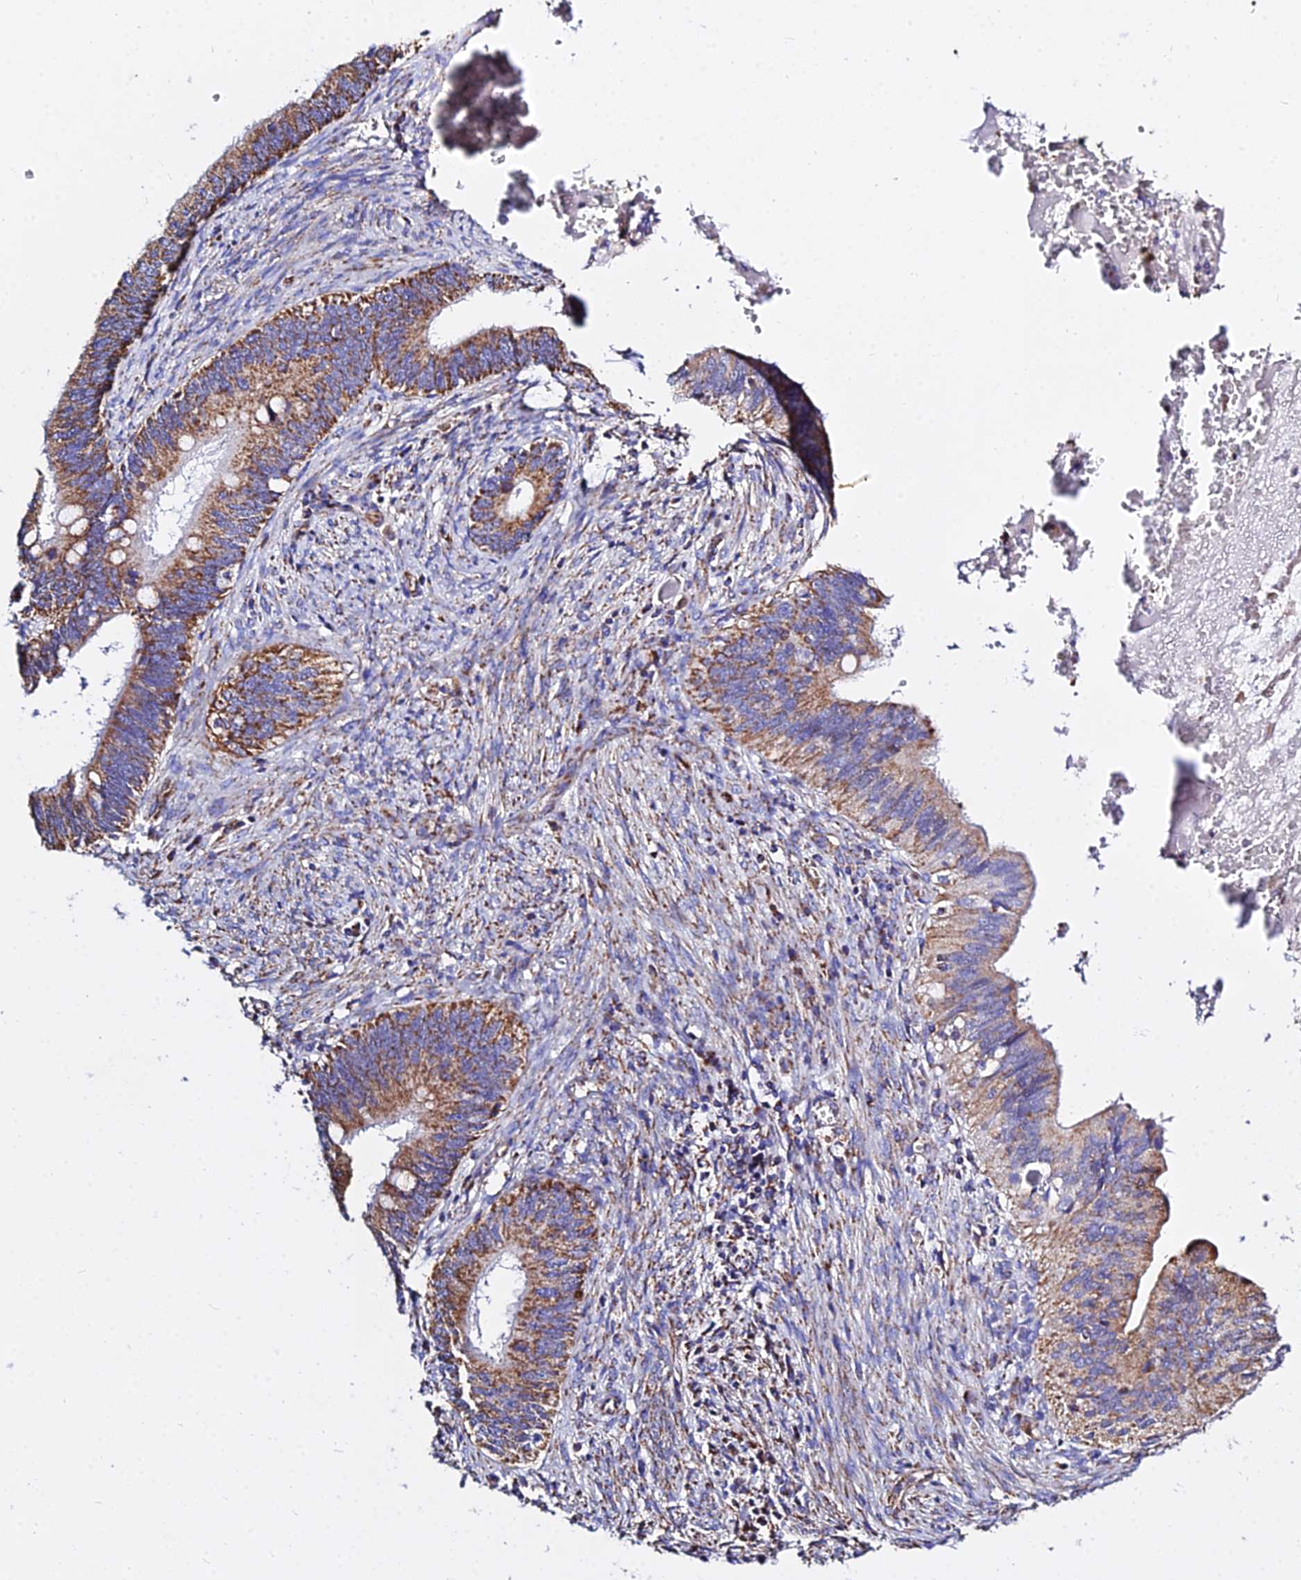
{"staining": {"intensity": "strong", "quantity": ">75%", "location": "cytoplasmic/membranous"}, "tissue": "cervical cancer", "cell_type": "Tumor cells", "image_type": "cancer", "snomed": [{"axis": "morphology", "description": "Adenocarcinoma, NOS"}, {"axis": "topography", "description": "Cervix"}], "caption": "Human cervical cancer (adenocarcinoma) stained with a protein marker shows strong staining in tumor cells.", "gene": "ZNF573", "patient": {"sex": "female", "age": 42}}